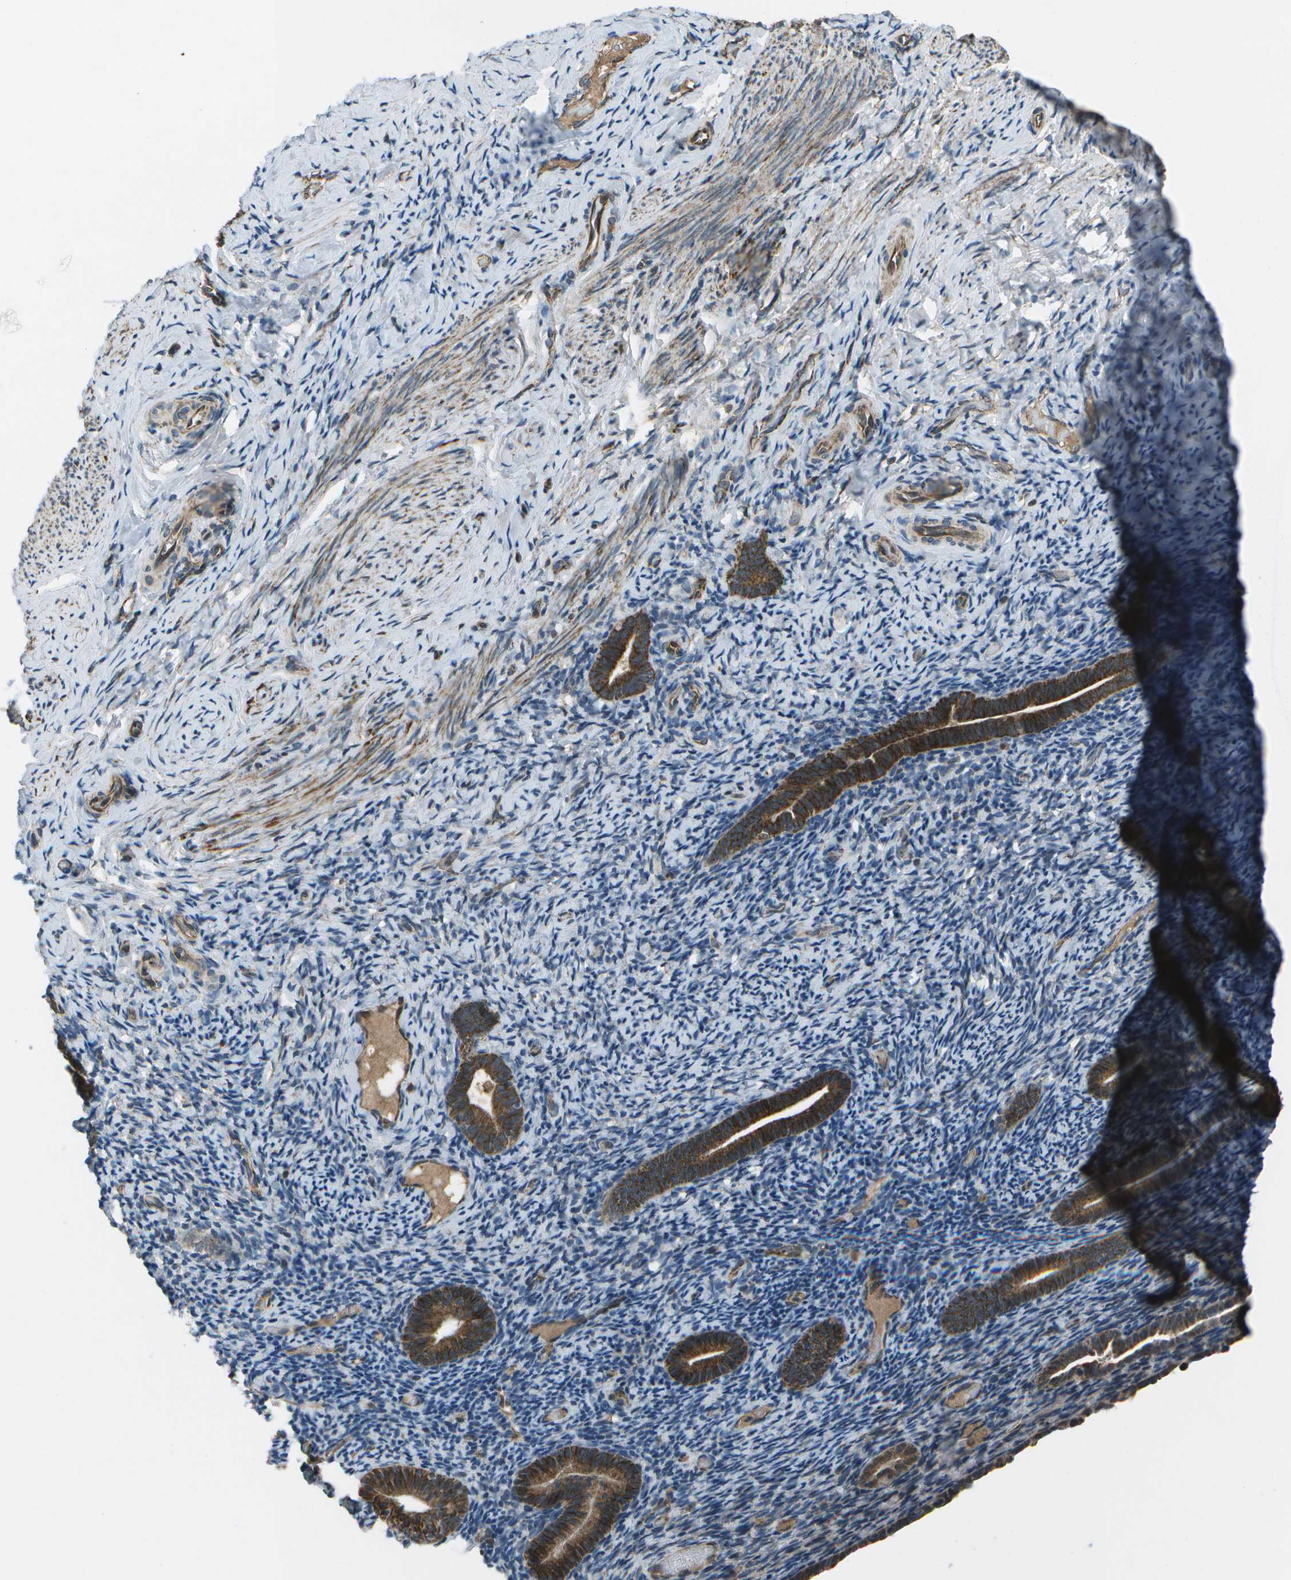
{"staining": {"intensity": "negative", "quantity": "none", "location": "none"}, "tissue": "endometrium", "cell_type": "Cells in endometrial stroma", "image_type": "normal", "snomed": [{"axis": "morphology", "description": "Normal tissue, NOS"}, {"axis": "topography", "description": "Endometrium"}], "caption": "Immunohistochemical staining of normal human endometrium demonstrates no significant staining in cells in endometrial stroma. (DAB (3,3'-diaminobenzidine) IHC visualized using brightfield microscopy, high magnification).", "gene": "EIF2AK1", "patient": {"sex": "female", "age": 51}}